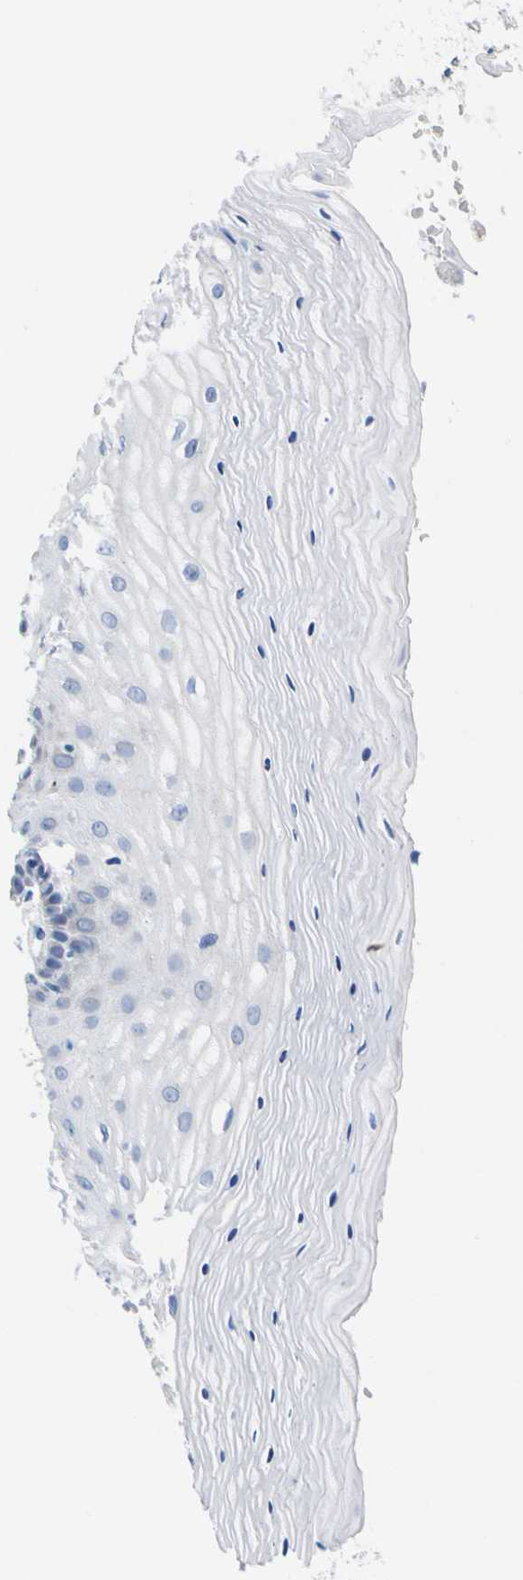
{"staining": {"intensity": "weak", "quantity": "25%-75%", "location": "cytoplasmic/membranous"}, "tissue": "cervix", "cell_type": "Glandular cells", "image_type": "normal", "snomed": [{"axis": "morphology", "description": "Normal tissue, NOS"}, {"axis": "topography", "description": "Cervix"}], "caption": "Immunohistochemical staining of benign human cervix demonstrates low levels of weak cytoplasmic/membranous positivity in about 25%-75% of glandular cells.", "gene": "PEBP1", "patient": {"sex": "female", "age": 55}}